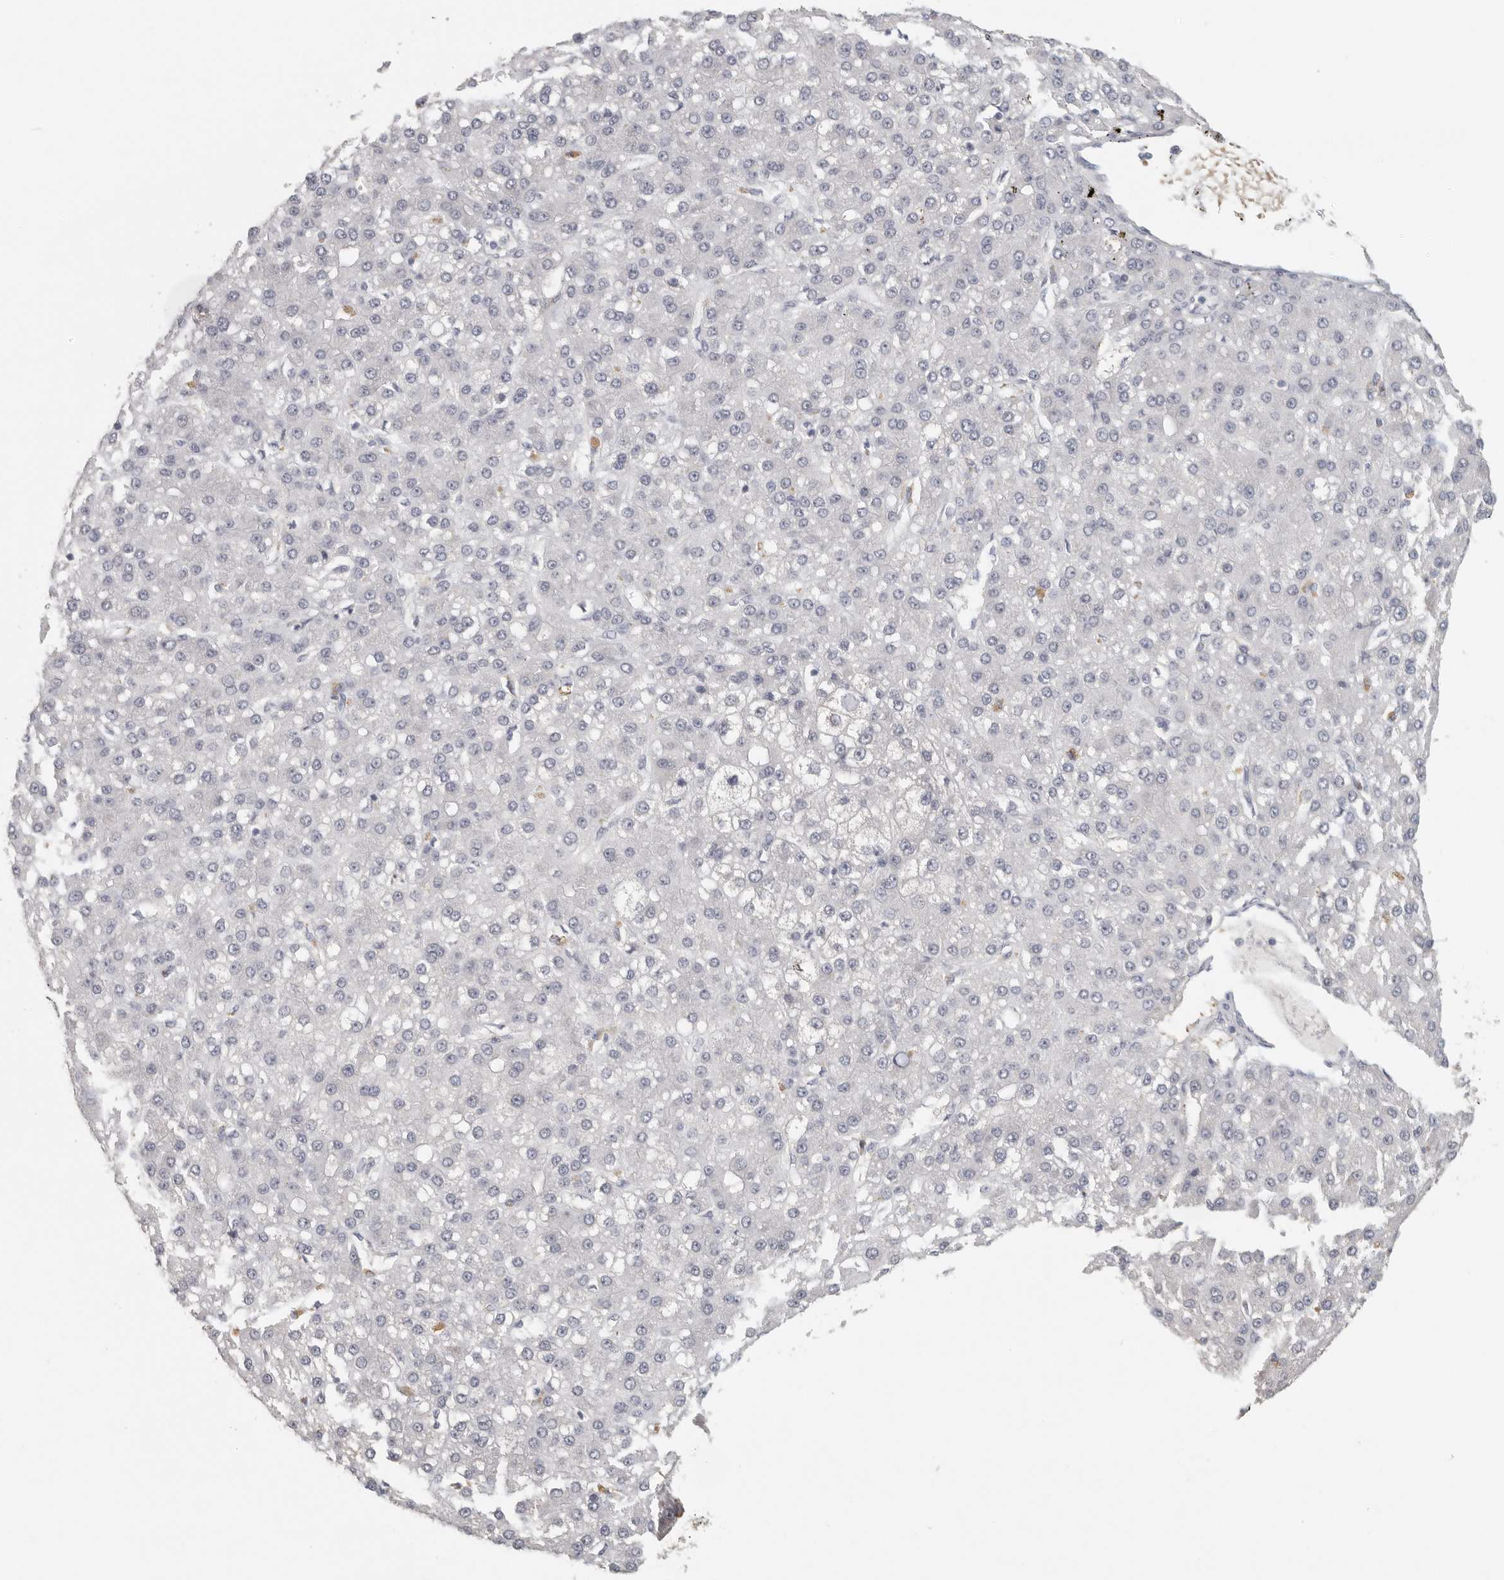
{"staining": {"intensity": "negative", "quantity": "none", "location": "none"}, "tissue": "liver cancer", "cell_type": "Tumor cells", "image_type": "cancer", "snomed": [{"axis": "morphology", "description": "Carcinoma, Hepatocellular, NOS"}, {"axis": "topography", "description": "Liver"}], "caption": "There is no significant staining in tumor cells of liver hepatocellular carcinoma. (Brightfield microscopy of DAB IHC at high magnification).", "gene": "DNAJC11", "patient": {"sex": "male", "age": 67}}